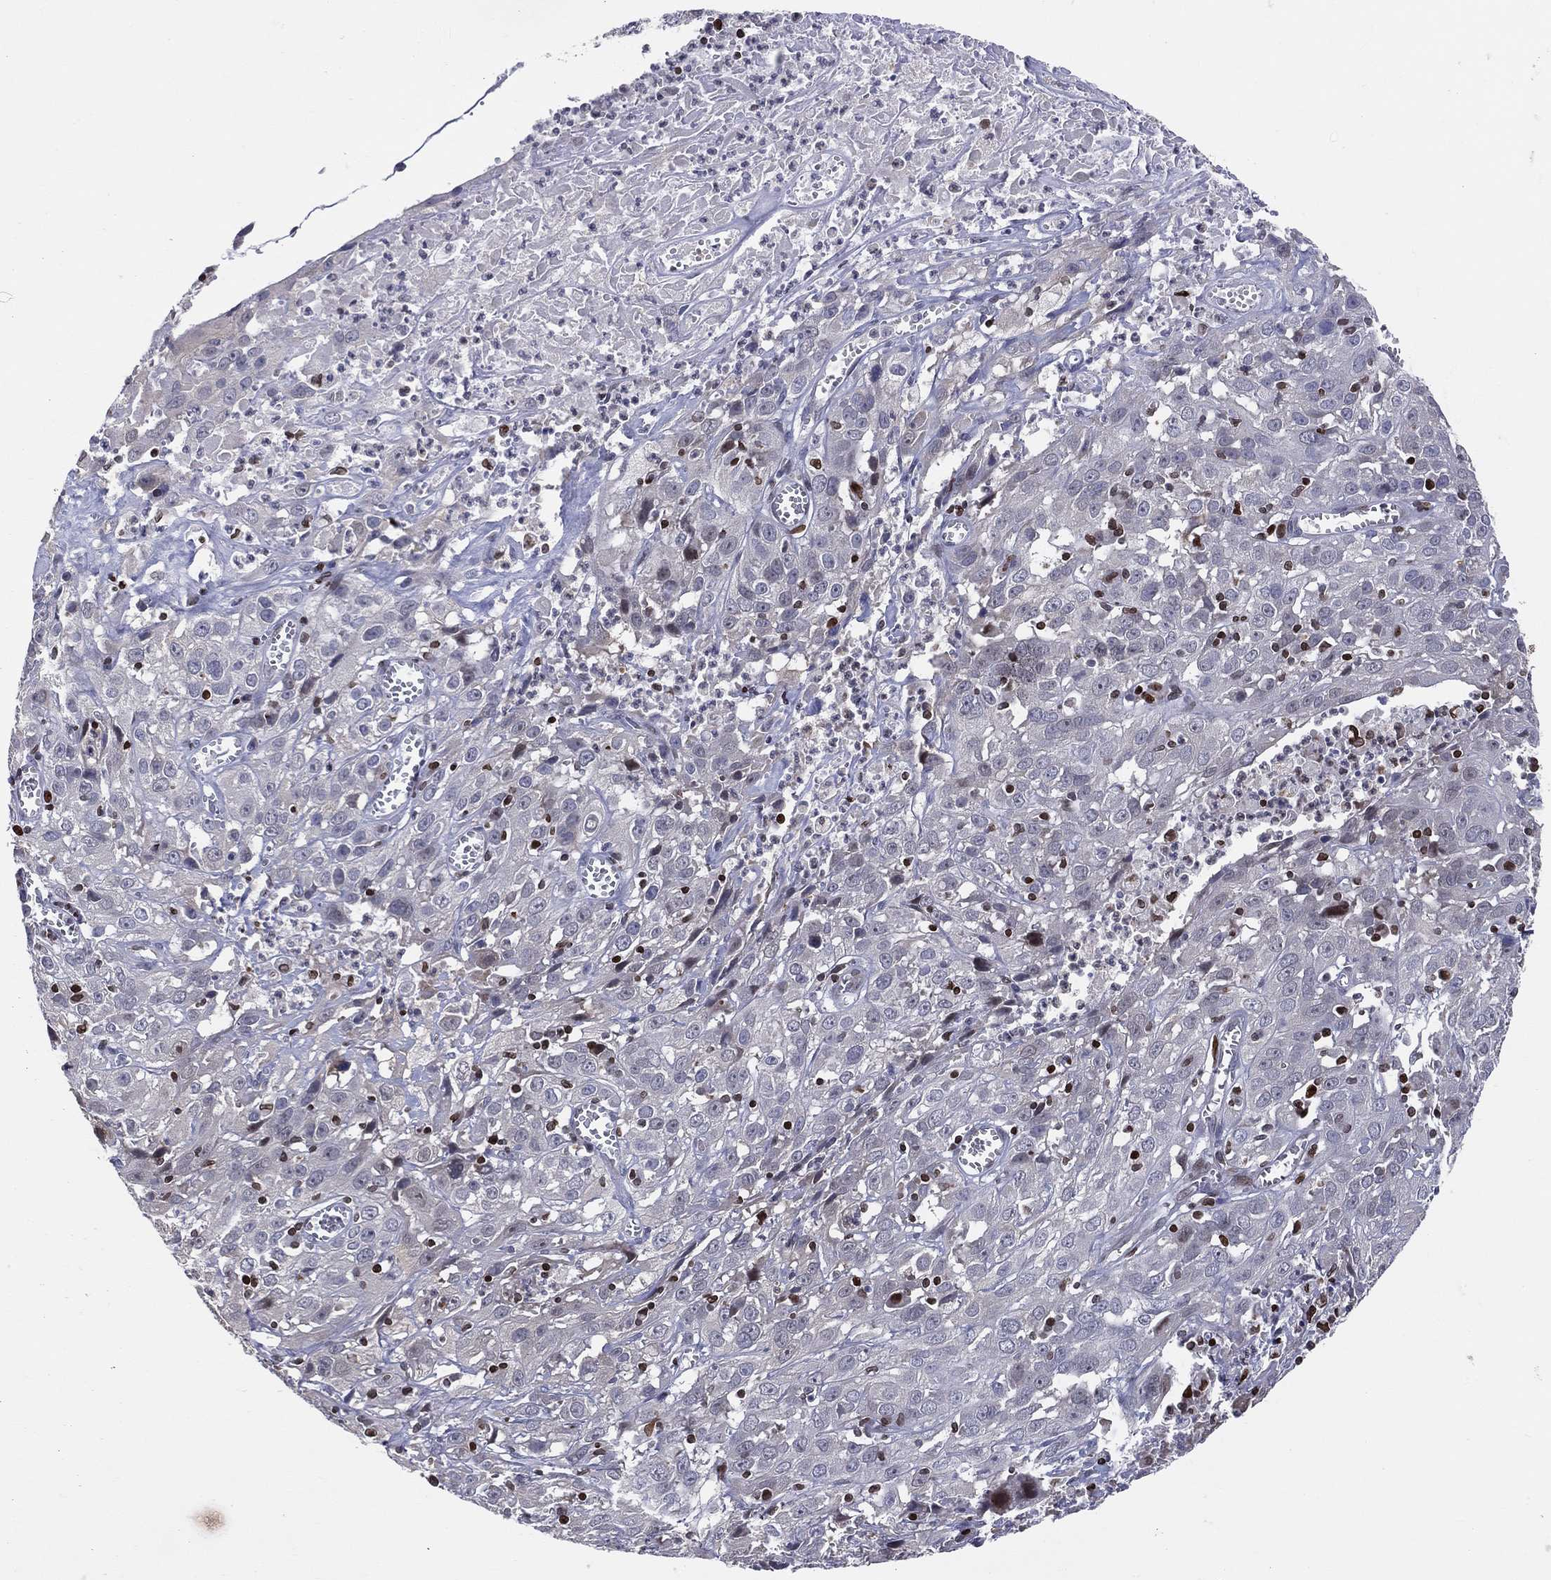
{"staining": {"intensity": "negative", "quantity": "none", "location": "none"}, "tissue": "cervical cancer", "cell_type": "Tumor cells", "image_type": "cancer", "snomed": [{"axis": "morphology", "description": "Squamous cell carcinoma, NOS"}, {"axis": "topography", "description": "Cervix"}], "caption": "This micrograph is of cervical cancer (squamous cell carcinoma) stained with immunohistochemistry to label a protein in brown with the nuclei are counter-stained blue. There is no expression in tumor cells.", "gene": "DBF4B", "patient": {"sex": "female", "age": 32}}